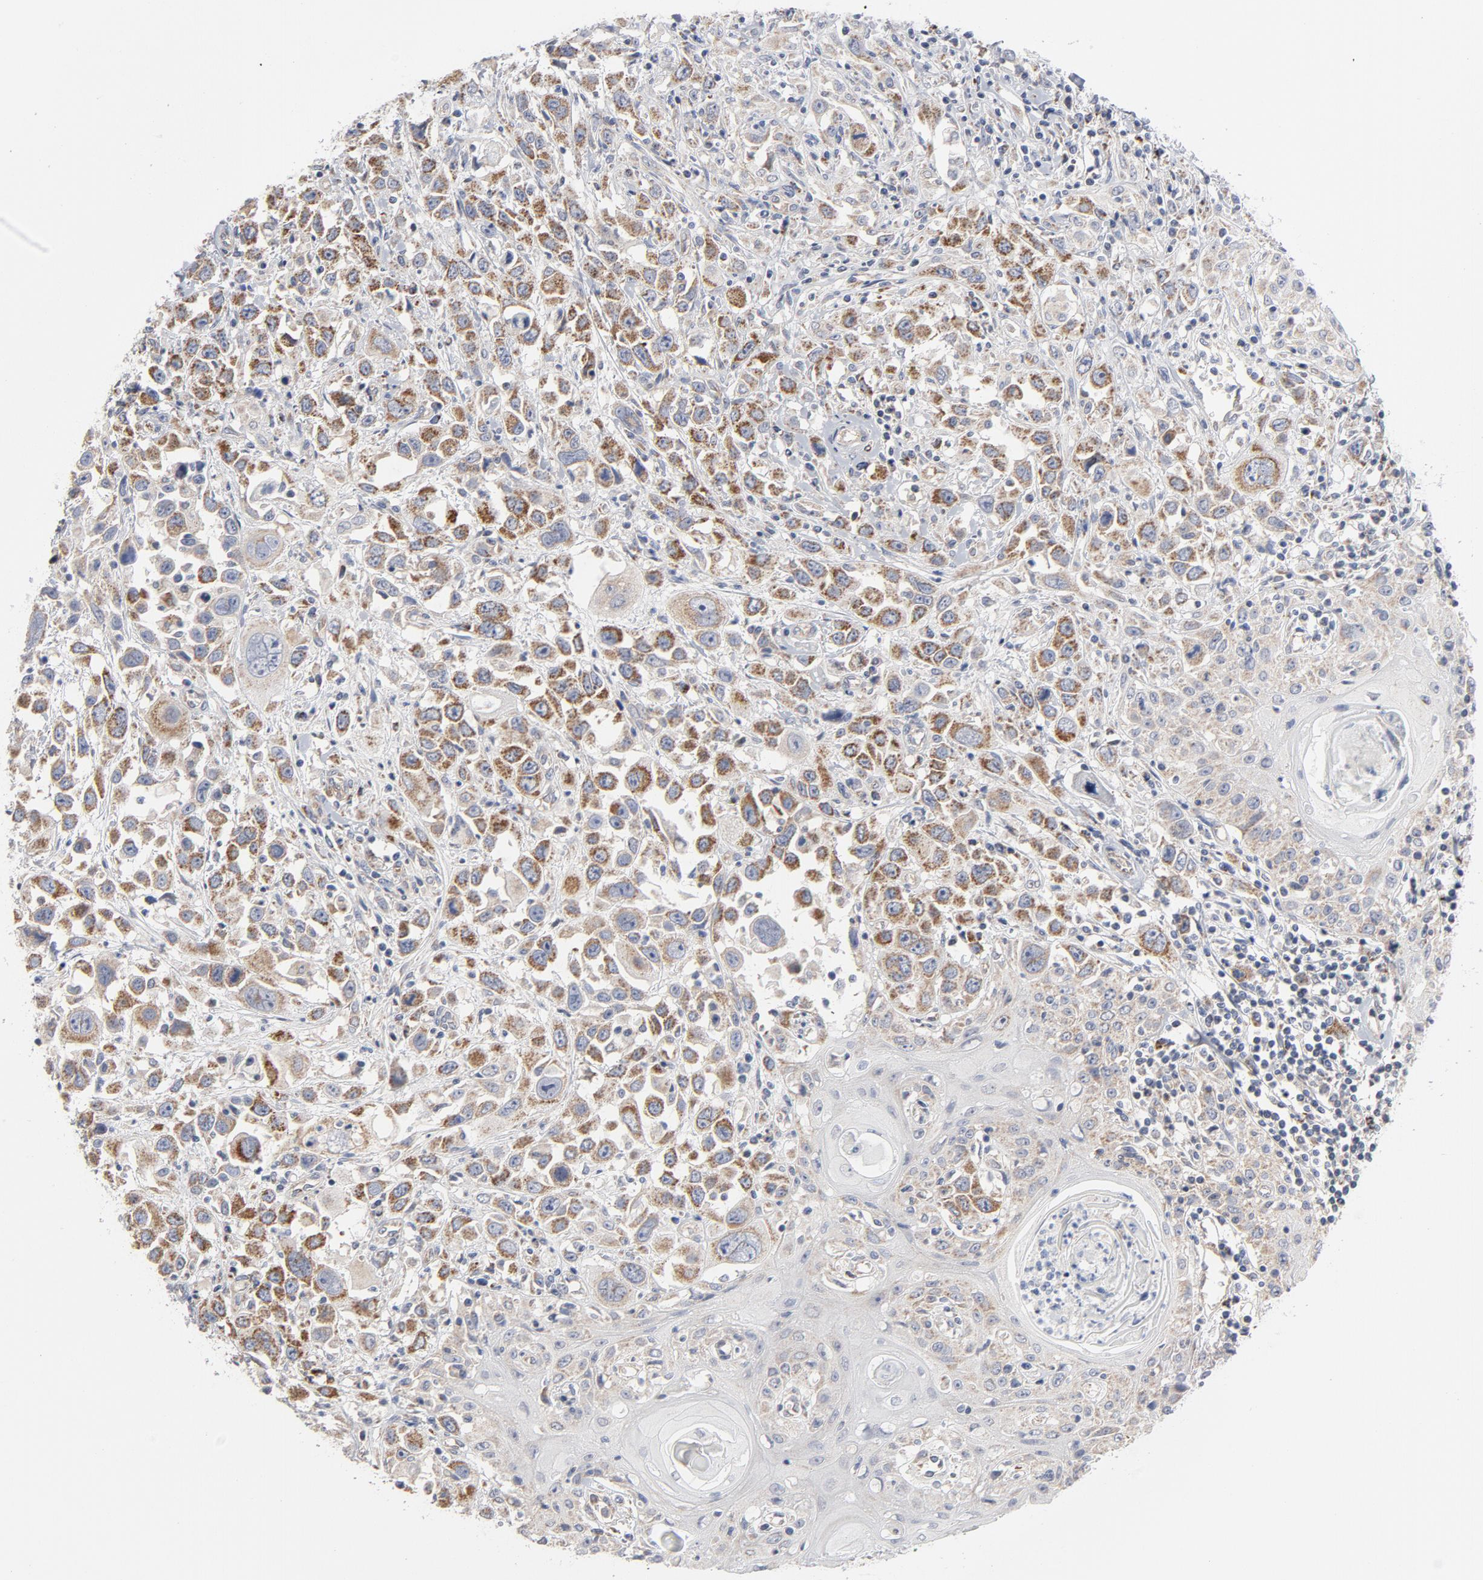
{"staining": {"intensity": "moderate", "quantity": ">75%", "location": "cytoplasmic/membranous"}, "tissue": "head and neck cancer", "cell_type": "Tumor cells", "image_type": "cancer", "snomed": [{"axis": "morphology", "description": "Squamous cell carcinoma, NOS"}, {"axis": "topography", "description": "Oral tissue"}, {"axis": "topography", "description": "Head-Neck"}], "caption": "Protein expression analysis of human head and neck squamous cell carcinoma reveals moderate cytoplasmic/membranous positivity in approximately >75% of tumor cells.", "gene": "OXA1L", "patient": {"sex": "female", "age": 76}}